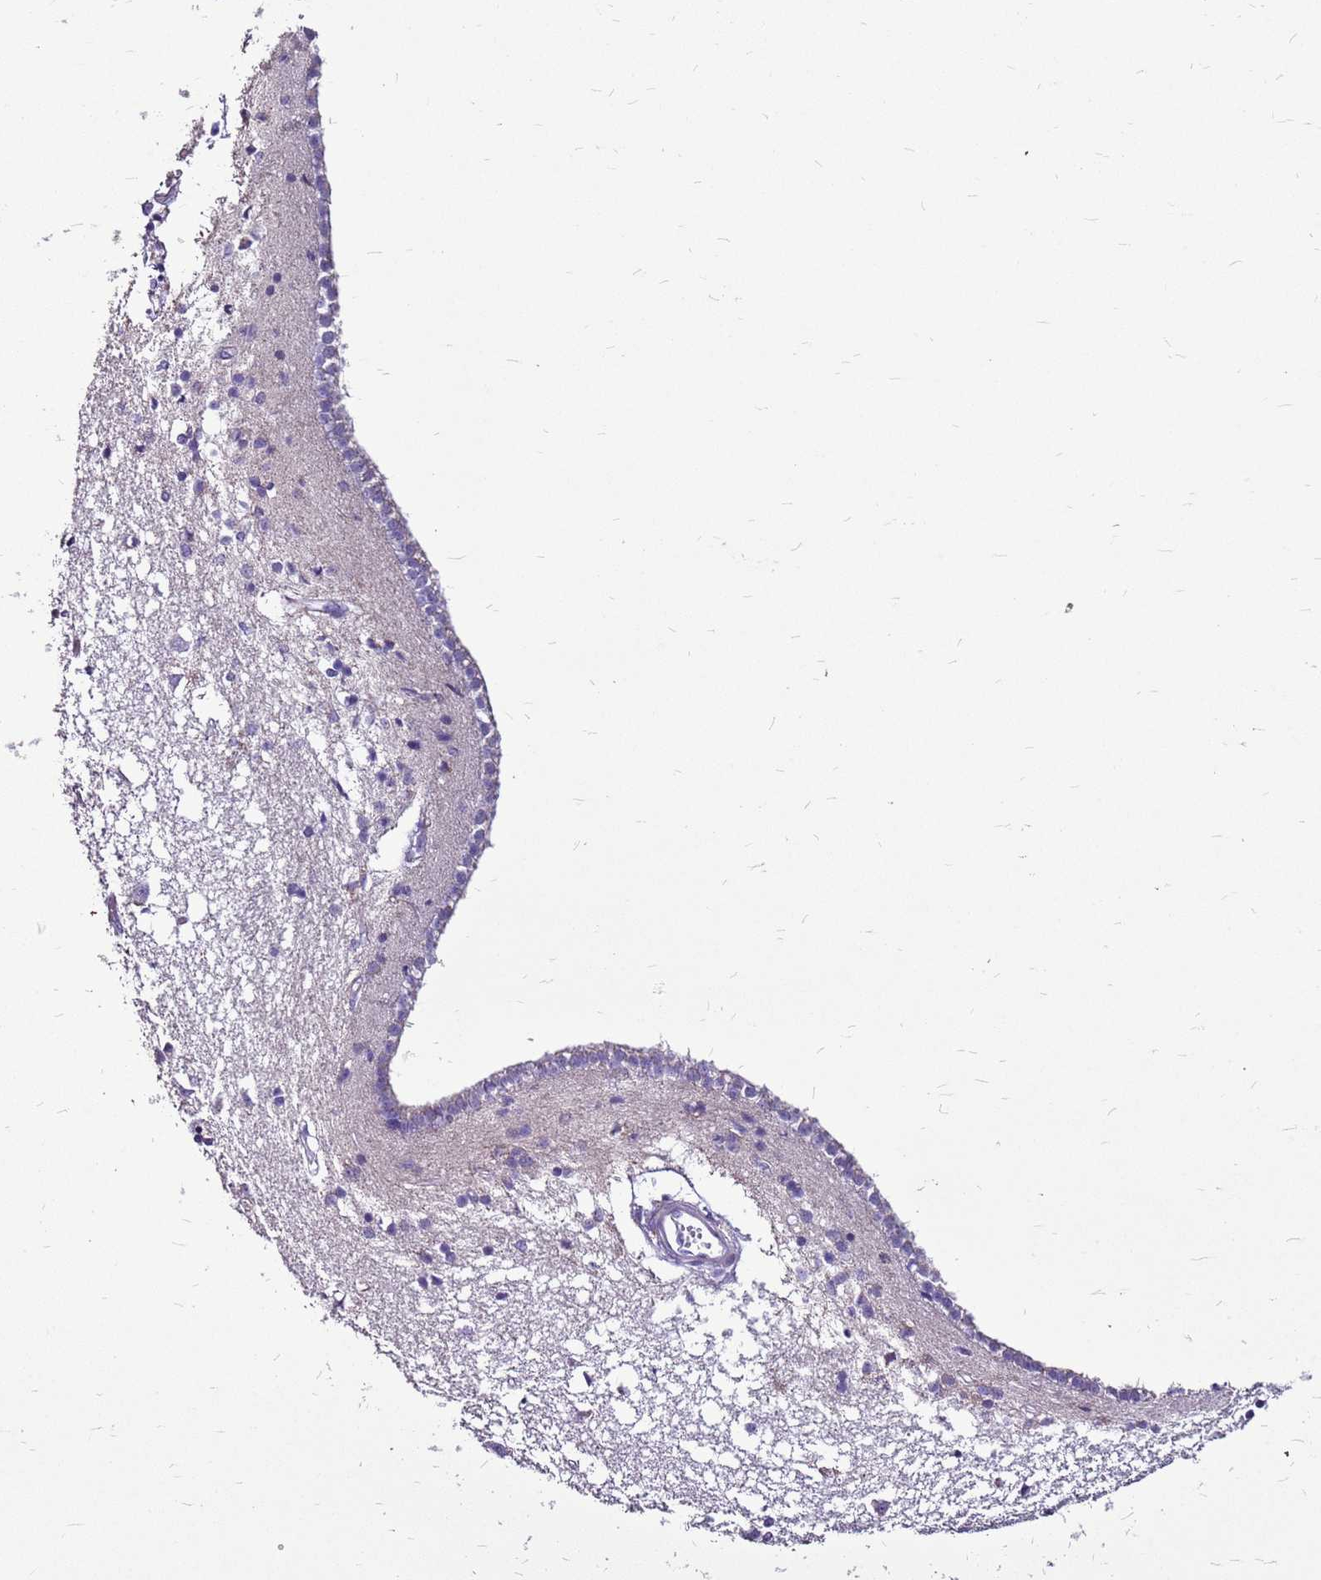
{"staining": {"intensity": "negative", "quantity": "none", "location": "none"}, "tissue": "caudate", "cell_type": "Glial cells", "image_type": "normal", "snomed": [{"axis": "morphology", "description": "Normal tissue, NOS"}, {"axis": "topography", "description": "Lateral ventricle wall"}], "caption": "A high-resolution histopathology image shows immunohistochemistry (IHC) staining of benign caudate, which shows no significant positivity in glial cells.", "gene": "ACSS3", "patient": {"sex": "male", "age": 45}}